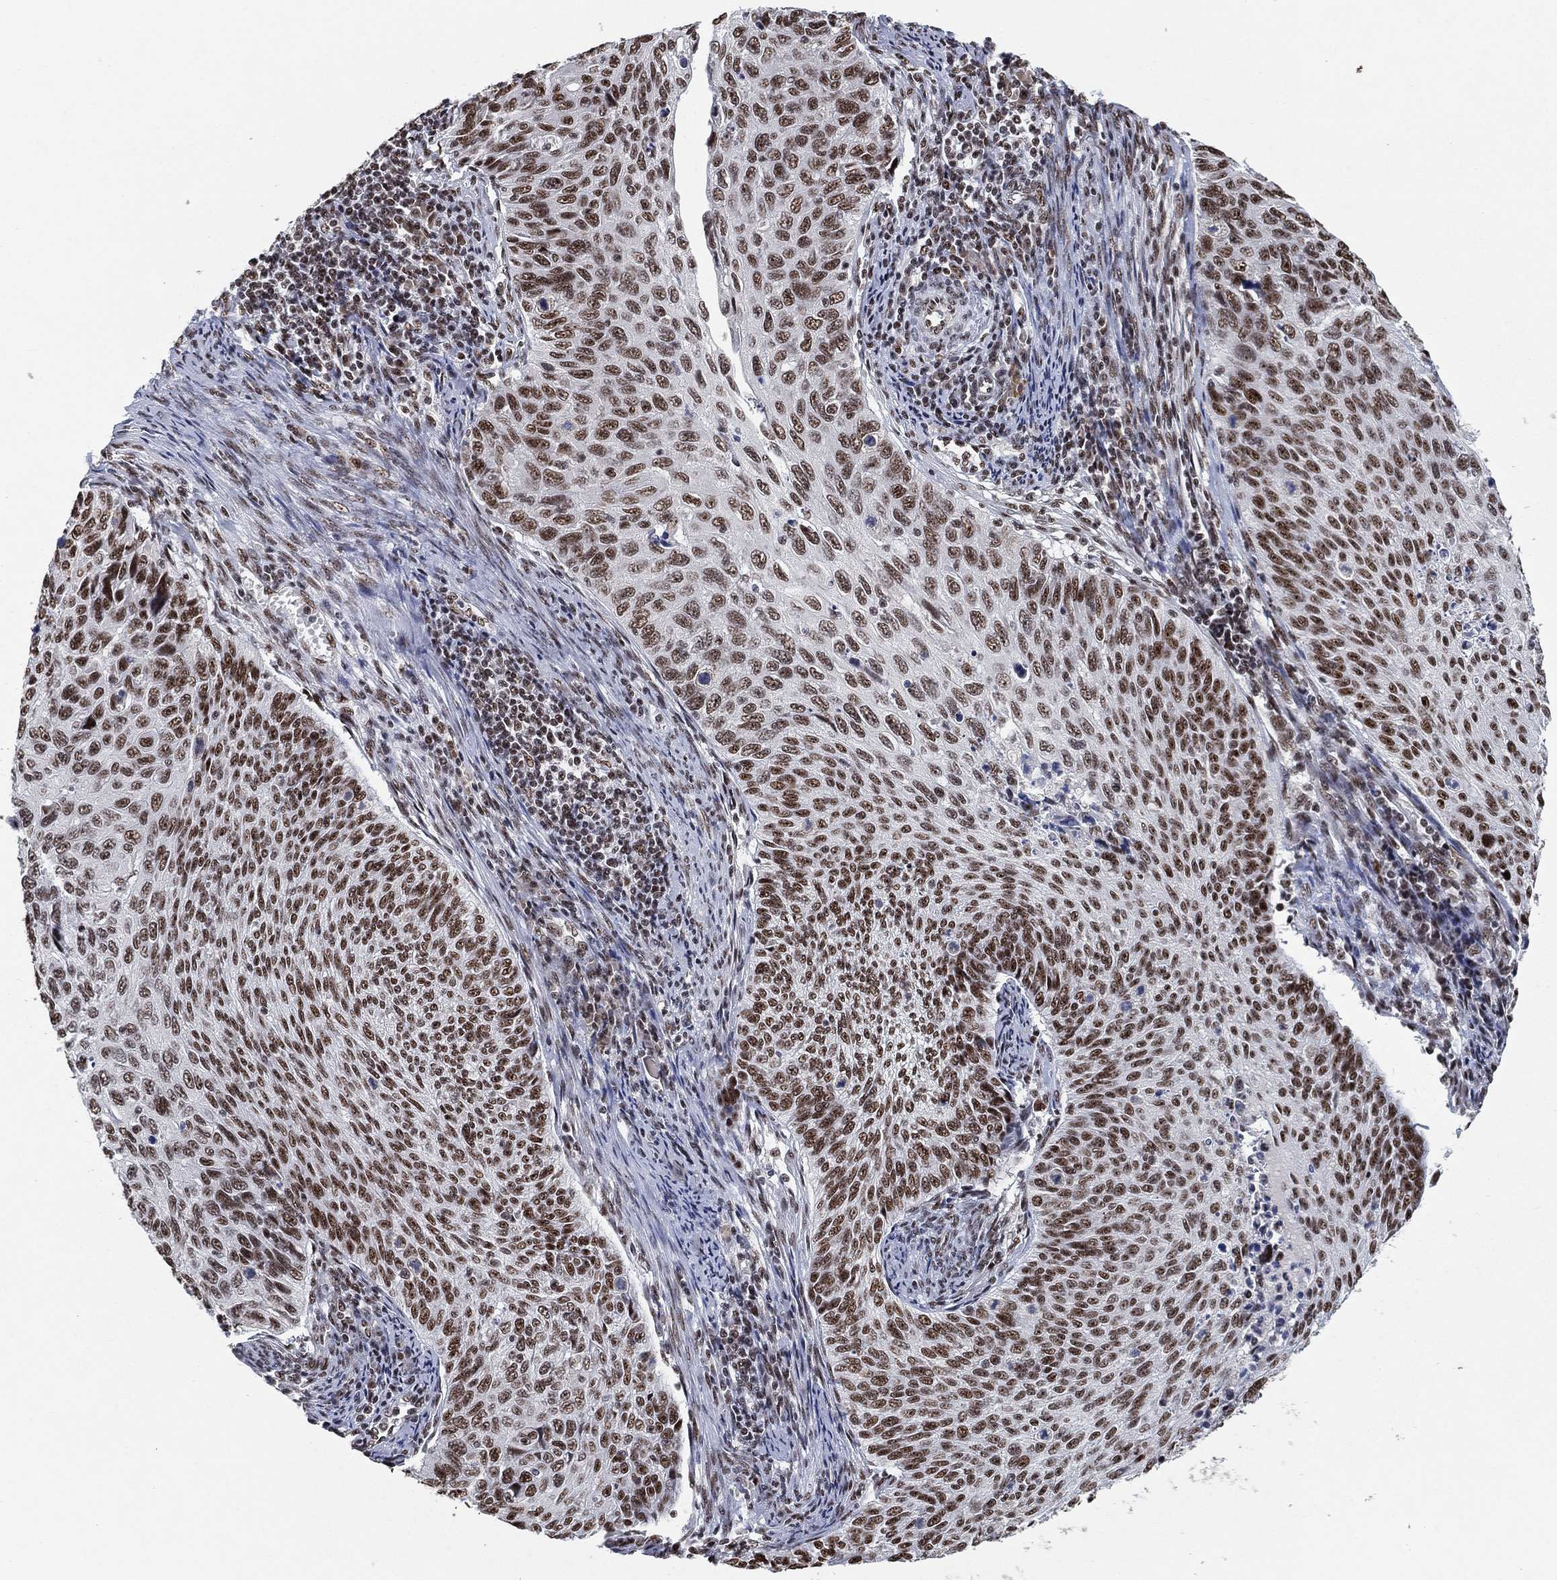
{"staining": {"intensity": "strong", "quantity": ">75%", "location": "nuclear"}, "tissue": "cervical cancer", "cell_type": "Tumor cells", "image_type": "cancer", "snomed": [{"axis": "morphology", "description": "Squamous cell carcinoma, NOS"}, {"axis": "topography", "description": "Cervix"}], "caption": "Human cervical cancer stained with a brown dye shows strong nuclear positive expression in approximately >75% of tumor cells.", "gene": "DDX27", "patient": {"sex": "female", "age": 70}}